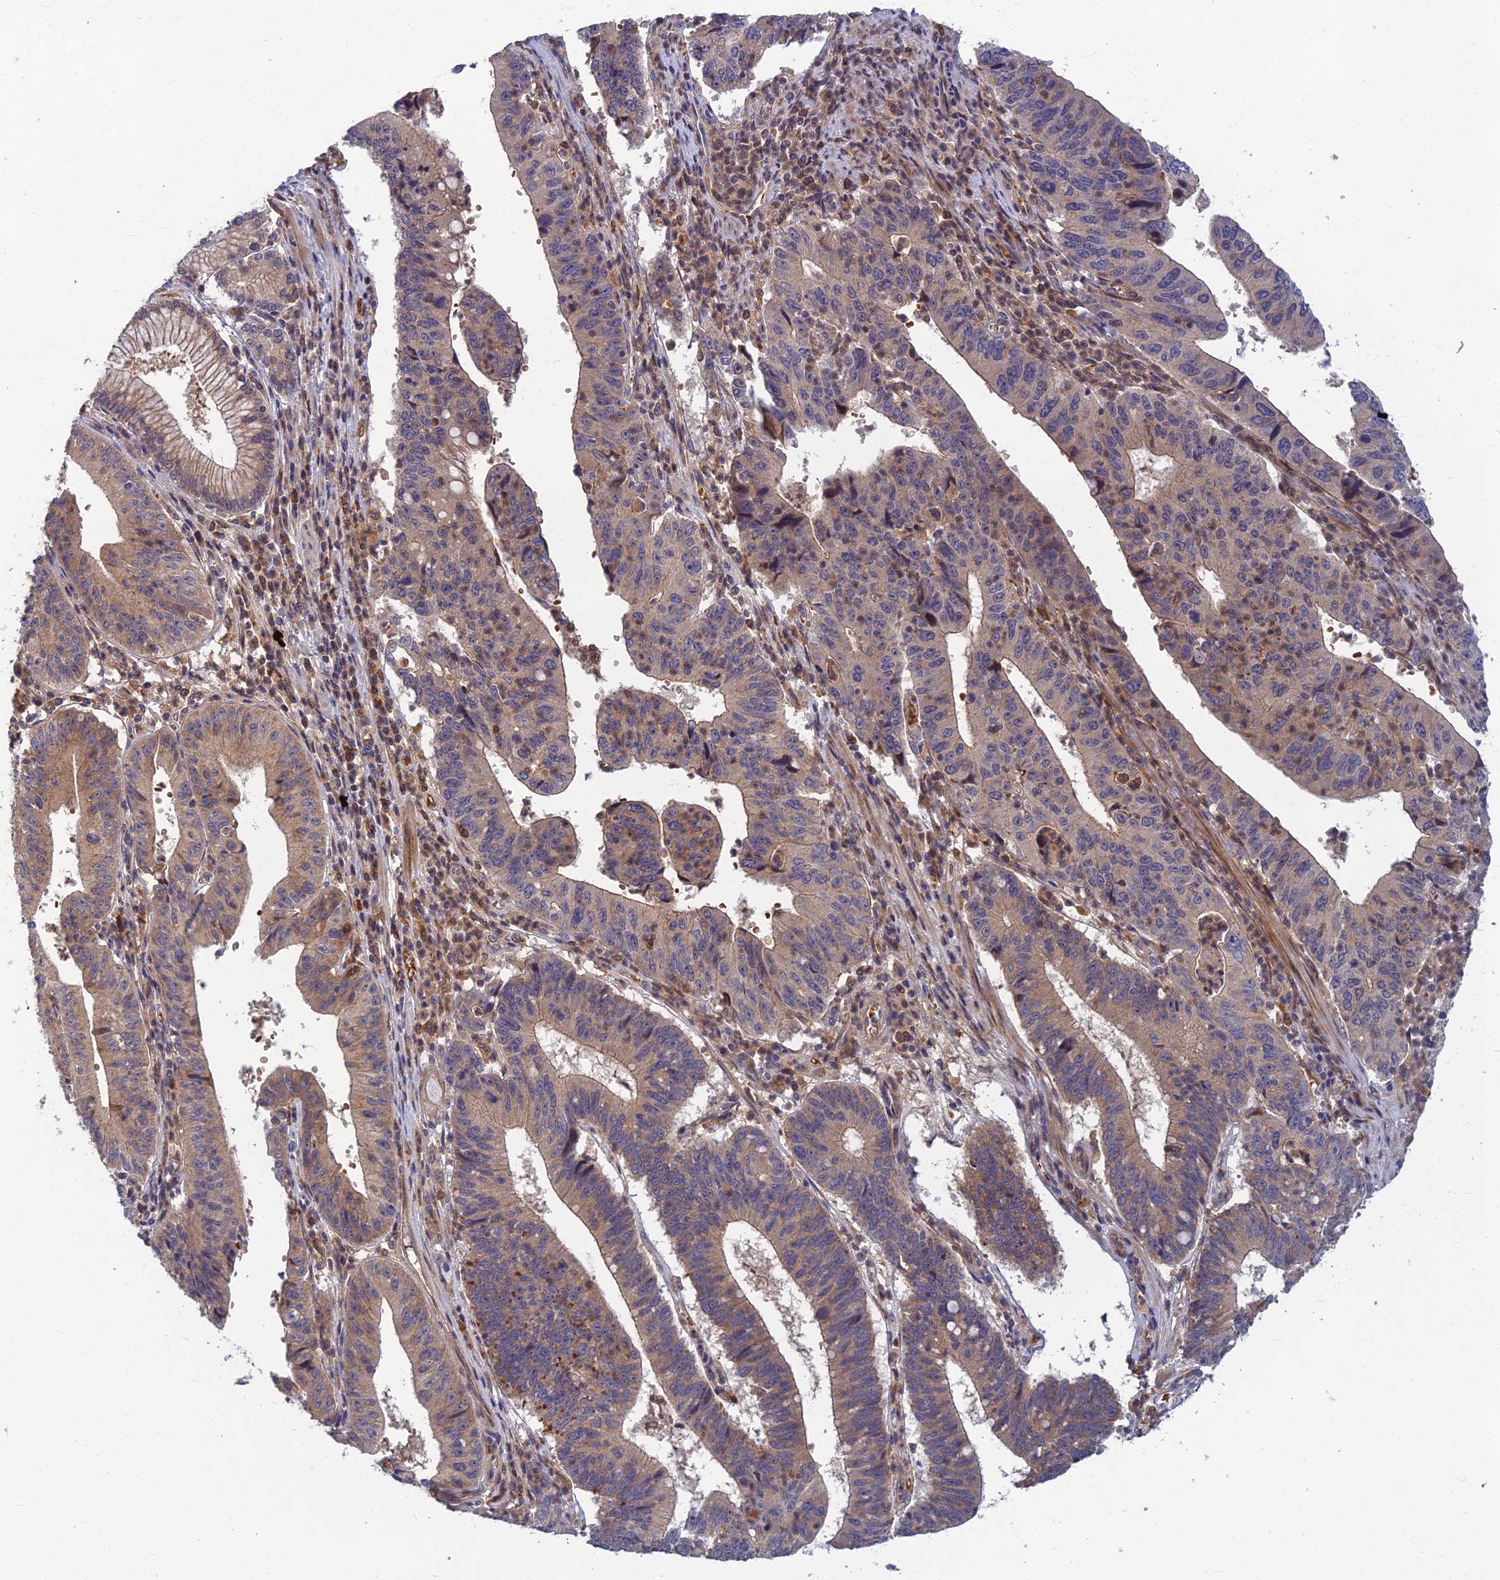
{"staining": {"intensity": "weak", "quantity": "25%-75%", "location": "cytoplasmic/membranous"}, "tissue": "stomach cancer", "cell_type": "Tumor cells", "image_type": "cancer", "snomed": [{"axis": "morphology", "description": "Adenocarcinoma, NOS"}, {"axis": "topography", "description": "Stomach"}], "caption": "Protein analysis of stomach adenocarcinoma tissue demonstrates weak cytoplasmic/membranous positivity in approximately 25%-75% of tumor cells.", "gene": "FAM151B", "patient": {"sex": "male", "age": 59}}